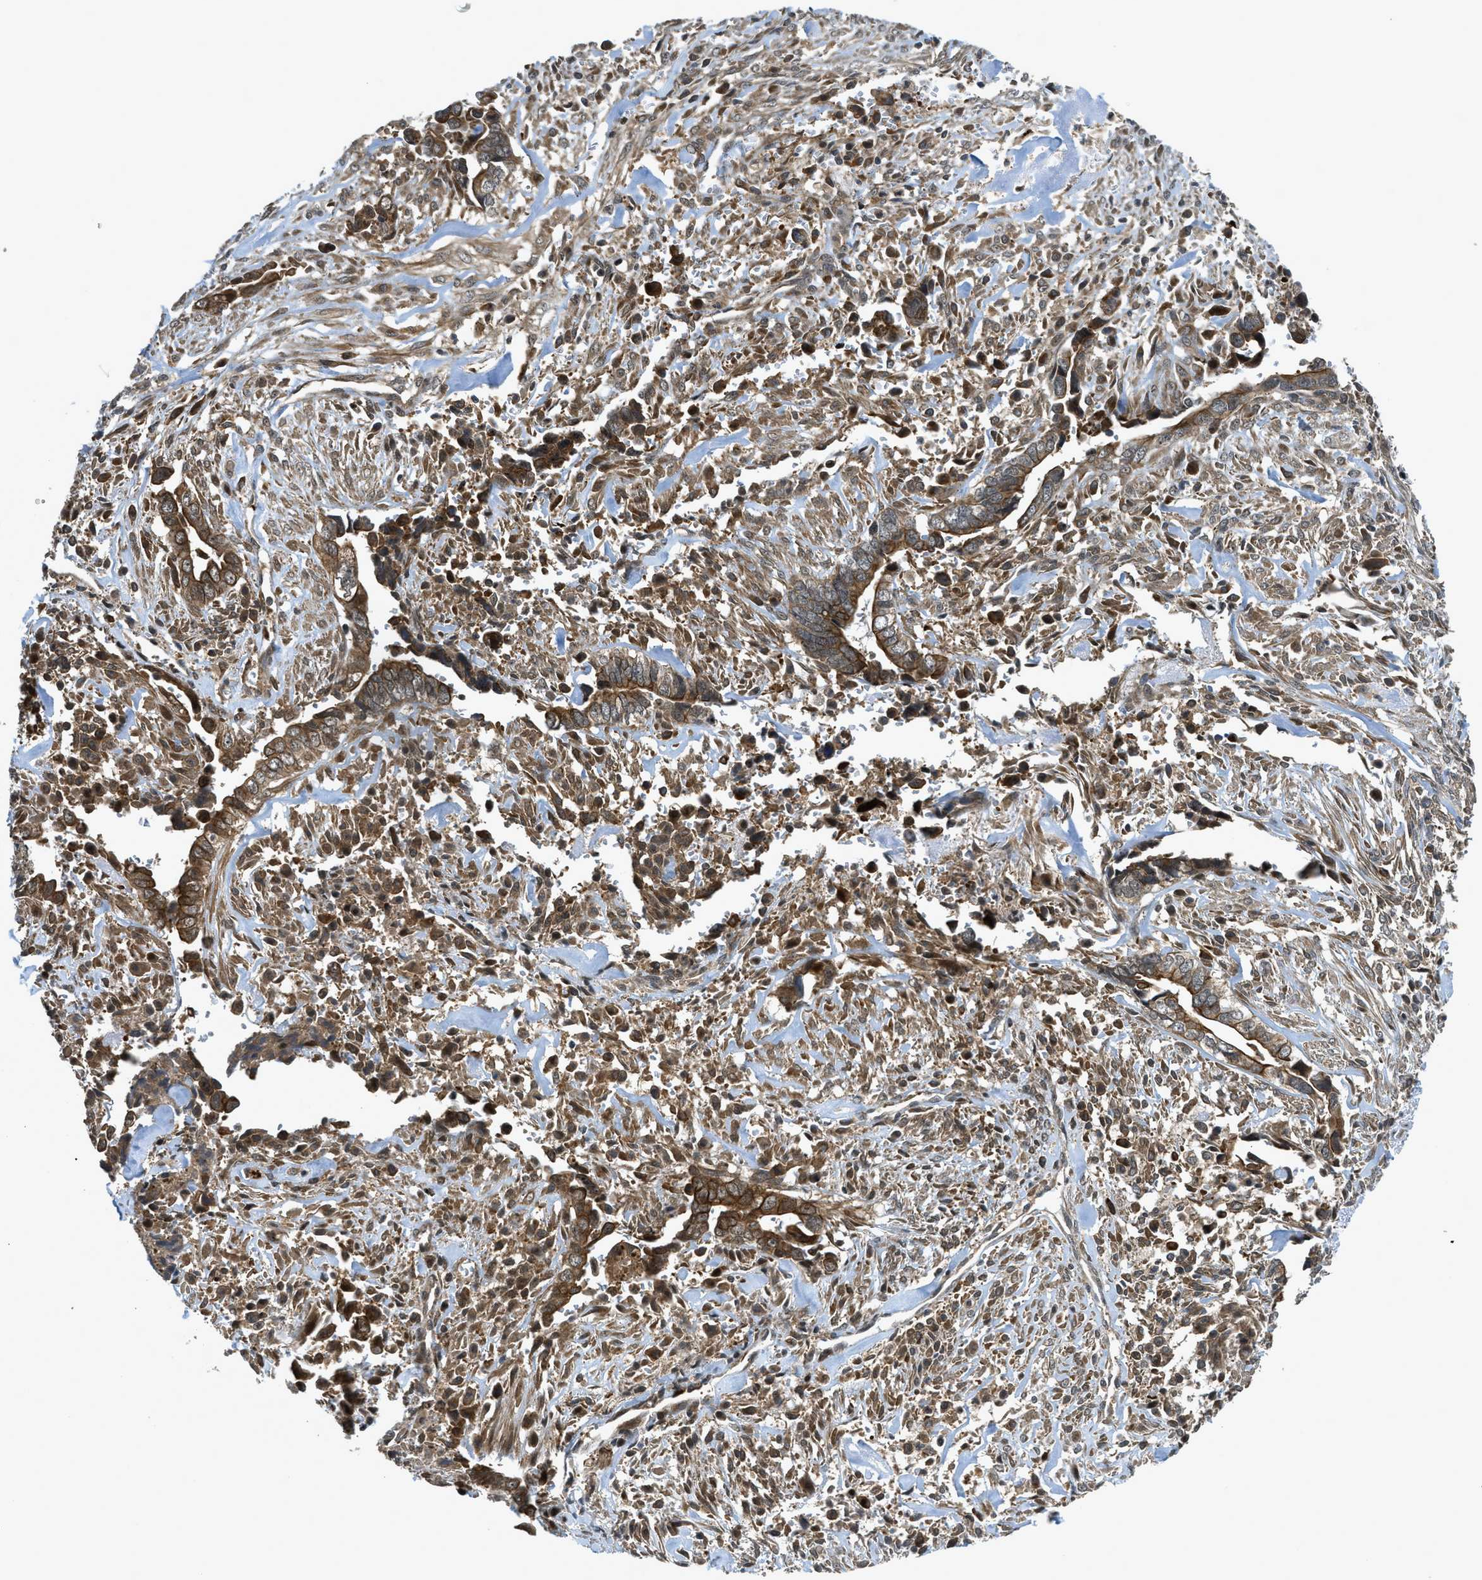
{"staining": {"intensity": "moderate", "quantity": ">75%", "location": "cytoplasmic/membranous"}, "tissue": "liver cancer", "cell_type": "Tumor cells", "image_type": "cancer", "snomed": [{"axis": "morphology", "description": "Cholangiocarcinoma"}, {"axis": "topography", "description": "Liver"}], "caption": "Liver cancer (cholangiocarcinoma) stained for a protein (brown) exhibits moderate cytoplasmic/membranous positive positivity in about >75% of tumor cells.", "gene": "DNAJC28", "patient": {"sex": "female", "age": 79}}